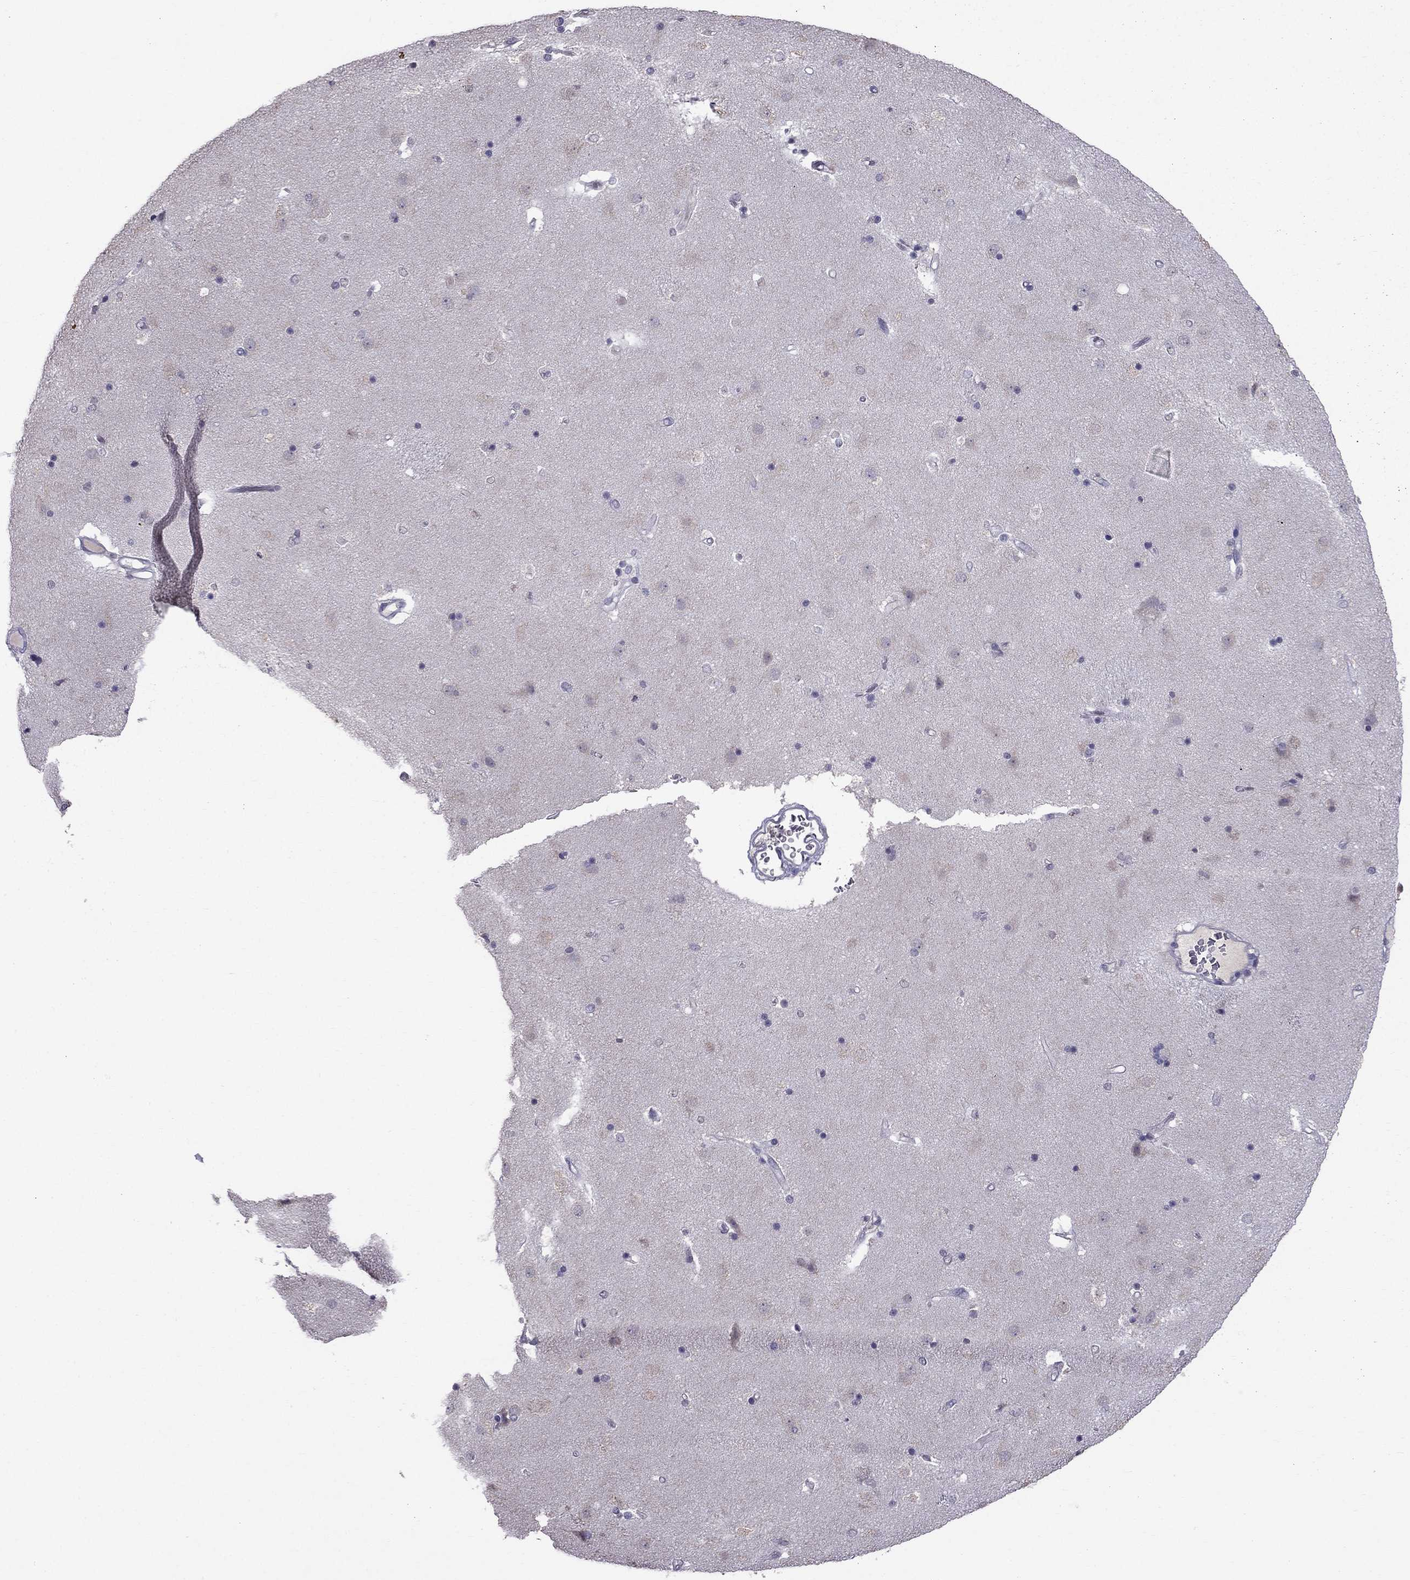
{"staining": {"intensity": "negative", "quantity": "none", "location": "none"}, "tissue": "caudate", "cell_type": "Glial cells", "image_type": "normal", "snomed": [{"axis": "morphology", "description": "Normal tissue, NOS"}, {"axis": "topography", "description": "Lateral ventricle wall"}], "caption": "High power microscopy photomicrograph of an immunohistochemistry (IHC) image of unremarkable caudate, revealing no significant positivity in glial cells.", "gene": "ARHGAP11A", "patient": {"sex": "female", "age": 71}}